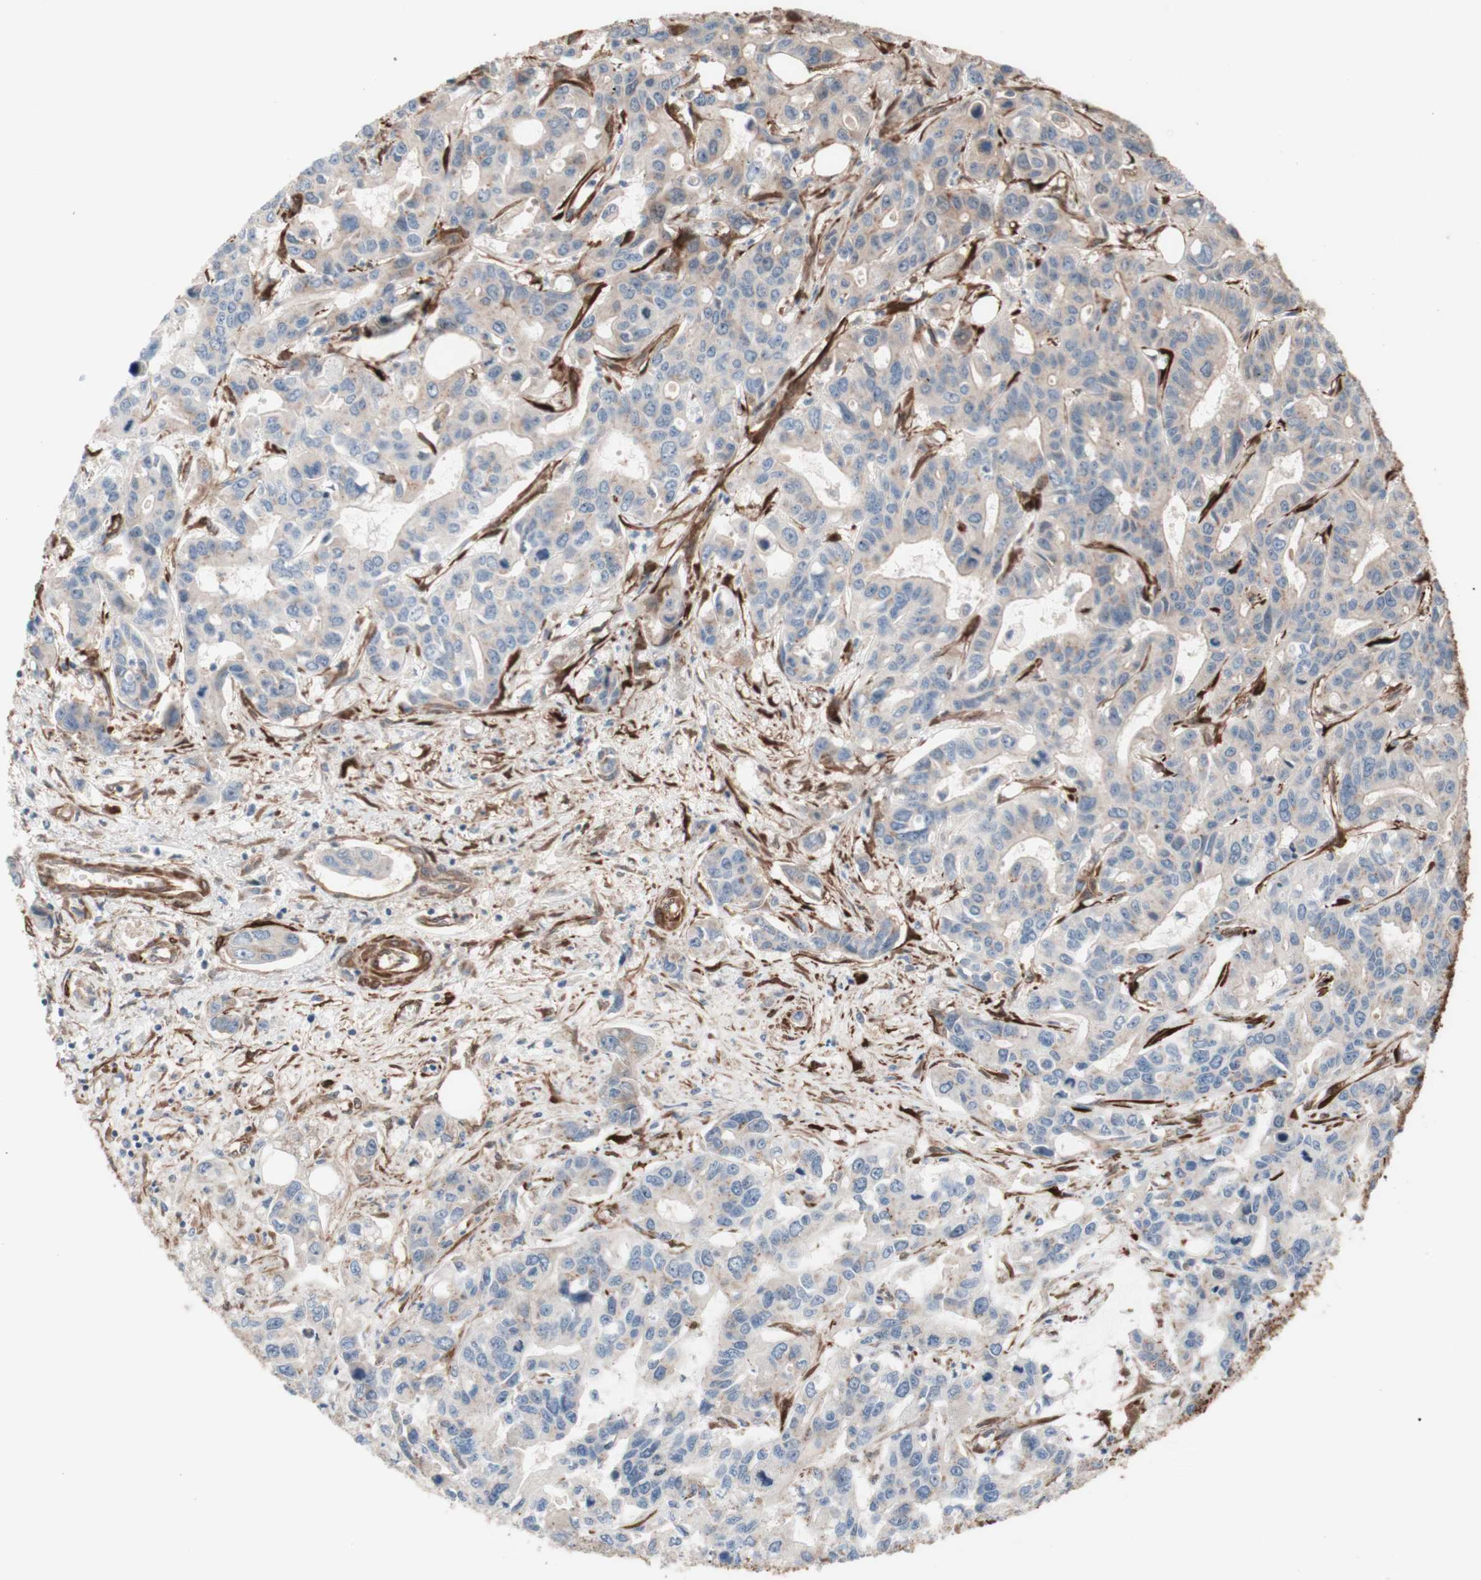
{"staining": {"intensity": "weak", "quantity": ">75%", "location": "cytoplasmic/membranous"}, "tissue": "liver cancer", "cell_type": "Tumor cells", "image_type": "cancer", "snomed": [{"axis": "morphology", "description": "Cholangiocarcinoma"}, {"axis": "topography", "description": "Liver"}], "caption": "There is low levels of weak cytoplasmic/membranous staining in tumor cells of liver cancer (cholangiocarcinoma), as demonstrated by immunohistochemical staining (brown color).", "gene": "CNN3", "patient": {"sex": "female", "age": 65}}